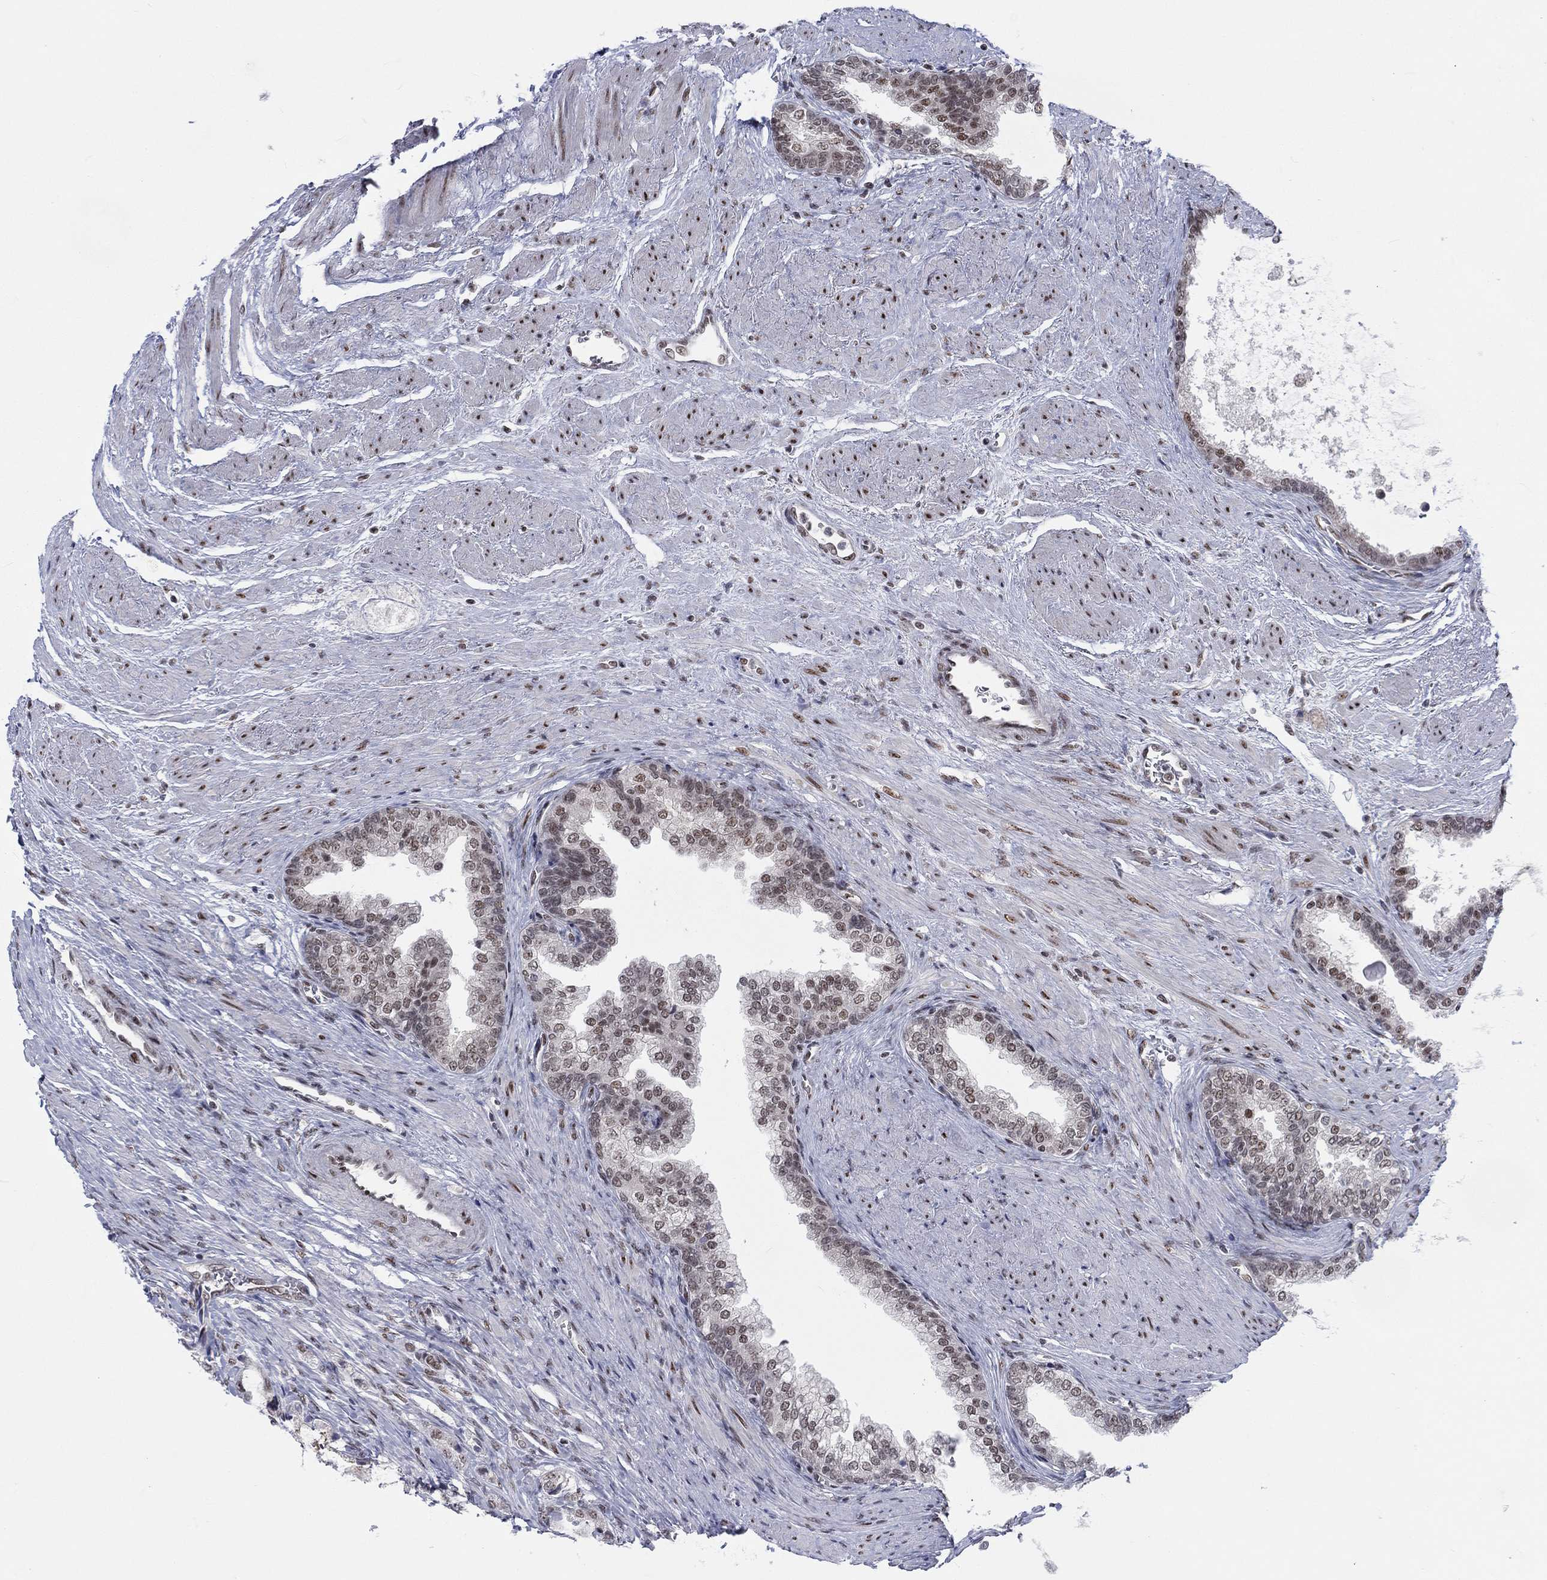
{"staining": {"intensity": "moderate", "quantity": "<25%", "location": "nuclear"}, "tissue": "prostate cancer", "cell_type": "Tumor cells", "image_type": "cancer", "snomed": [{"axis": "morphology", "description": "Adenocarcinoma, NOS"}, {"axis": "topography", "description": "Prostate and seminal vesicle, NOS"}, {"axis": "topography", "description": "Prostate"}], "caption": "Human prostate cancer stained with a protein marker exhibits moderate staining in tumor cells.", "gene": "FYTTD1", "patient": {"sex": "male", "age": 62}}